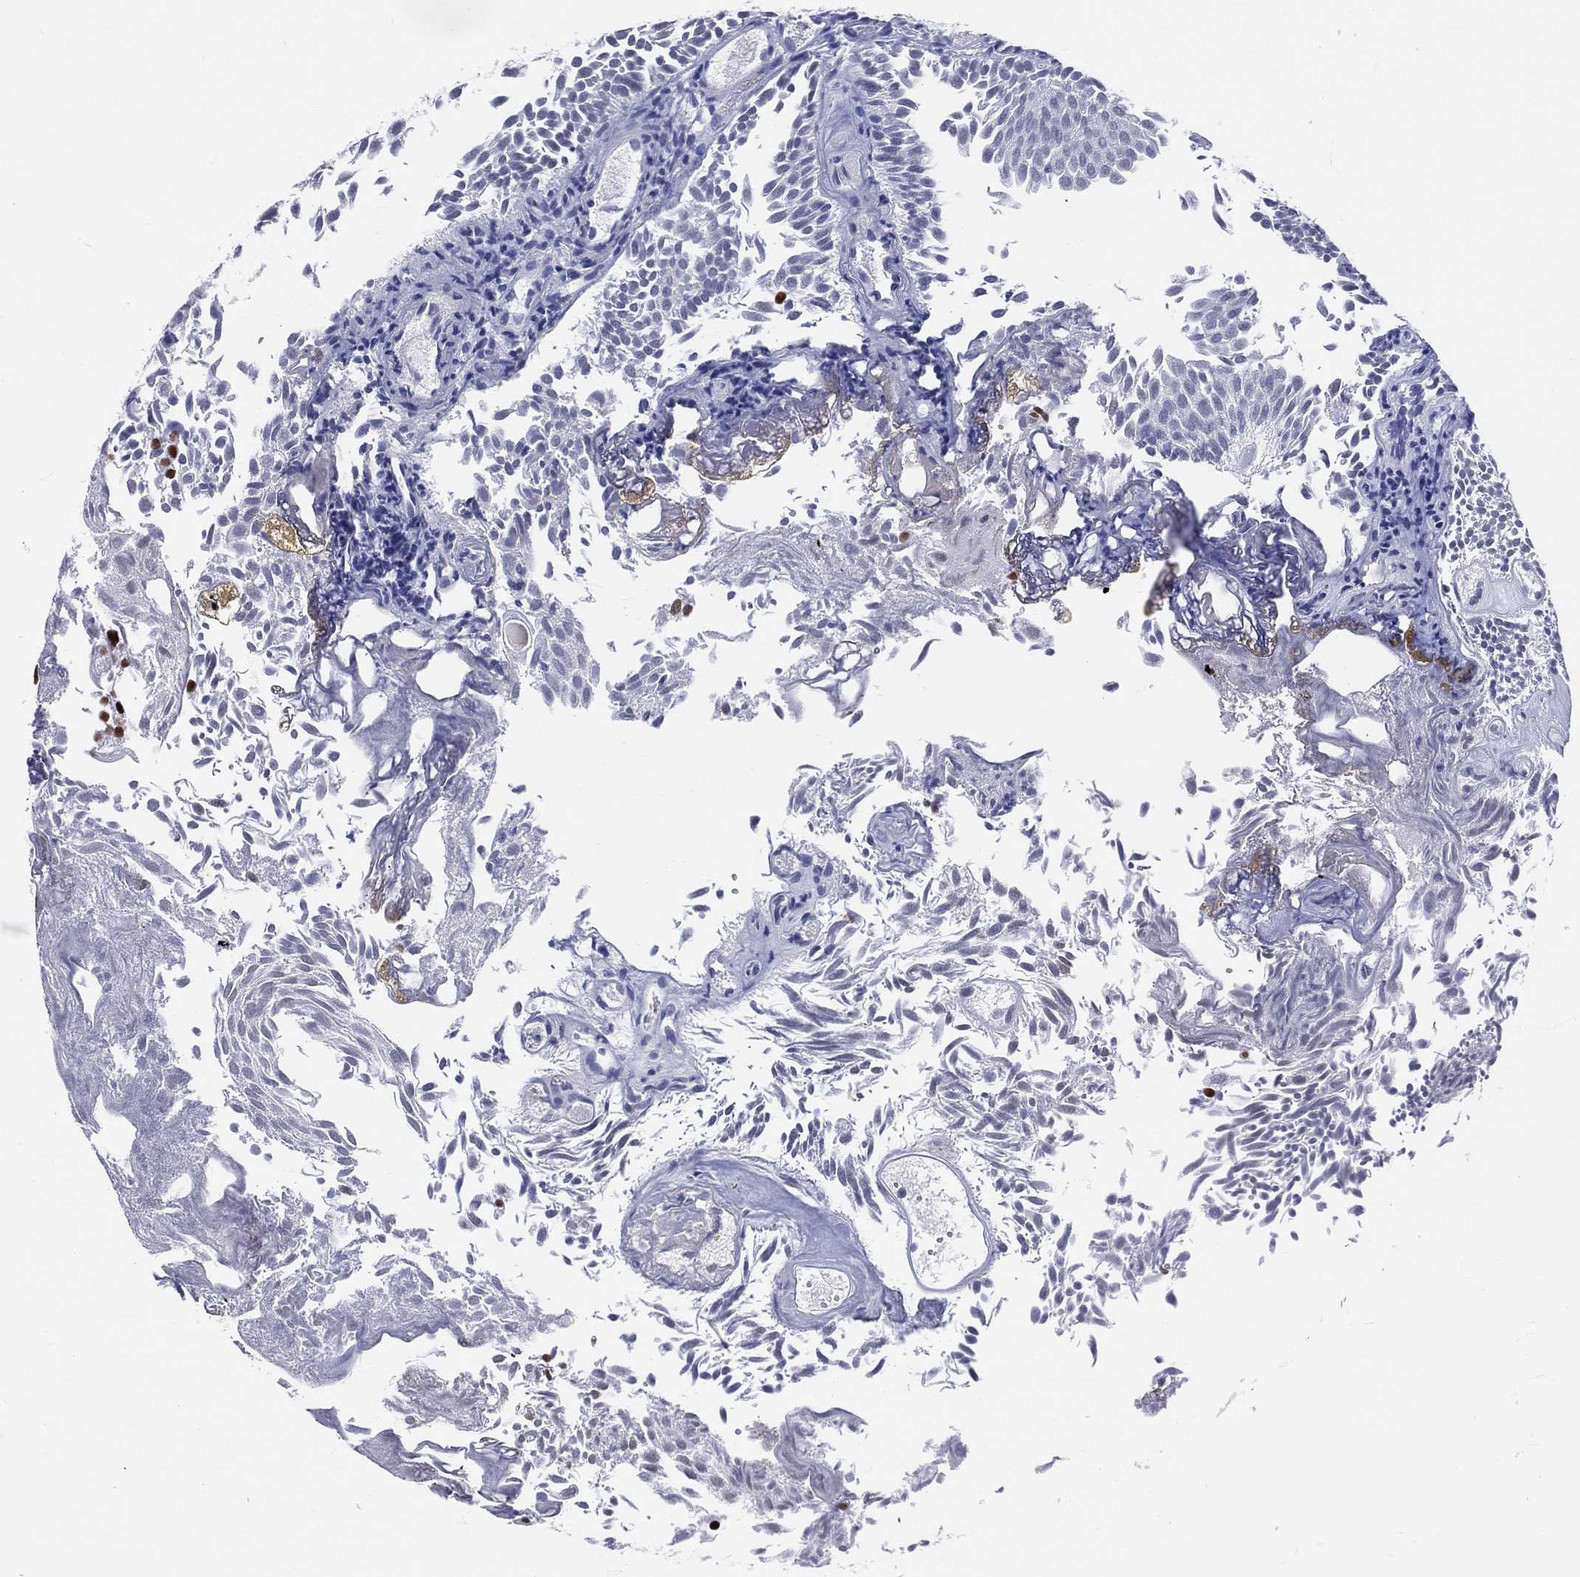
{"staining": {"intensity": "strong", "quantity": "<25%", "location": "nuclear"}, "tissue": "urothelial cancer", "cell_type": "Tumor cells", "image_type": "cancer", "snomed": [{"axis": "morphology", "description": "Urothelial carcinoma, Low grade"}, {"axis": "topography", "description": "Urinary bladder"}], "caption": "Immunohistochemistry (IHC) (DAB) staining of urothelial cancer reveals strong nuclear protein staining in approximately <25% of tumor cells.", "gene": "MAPK8IP1", "patient": {"sex": "male", "age": 52}}